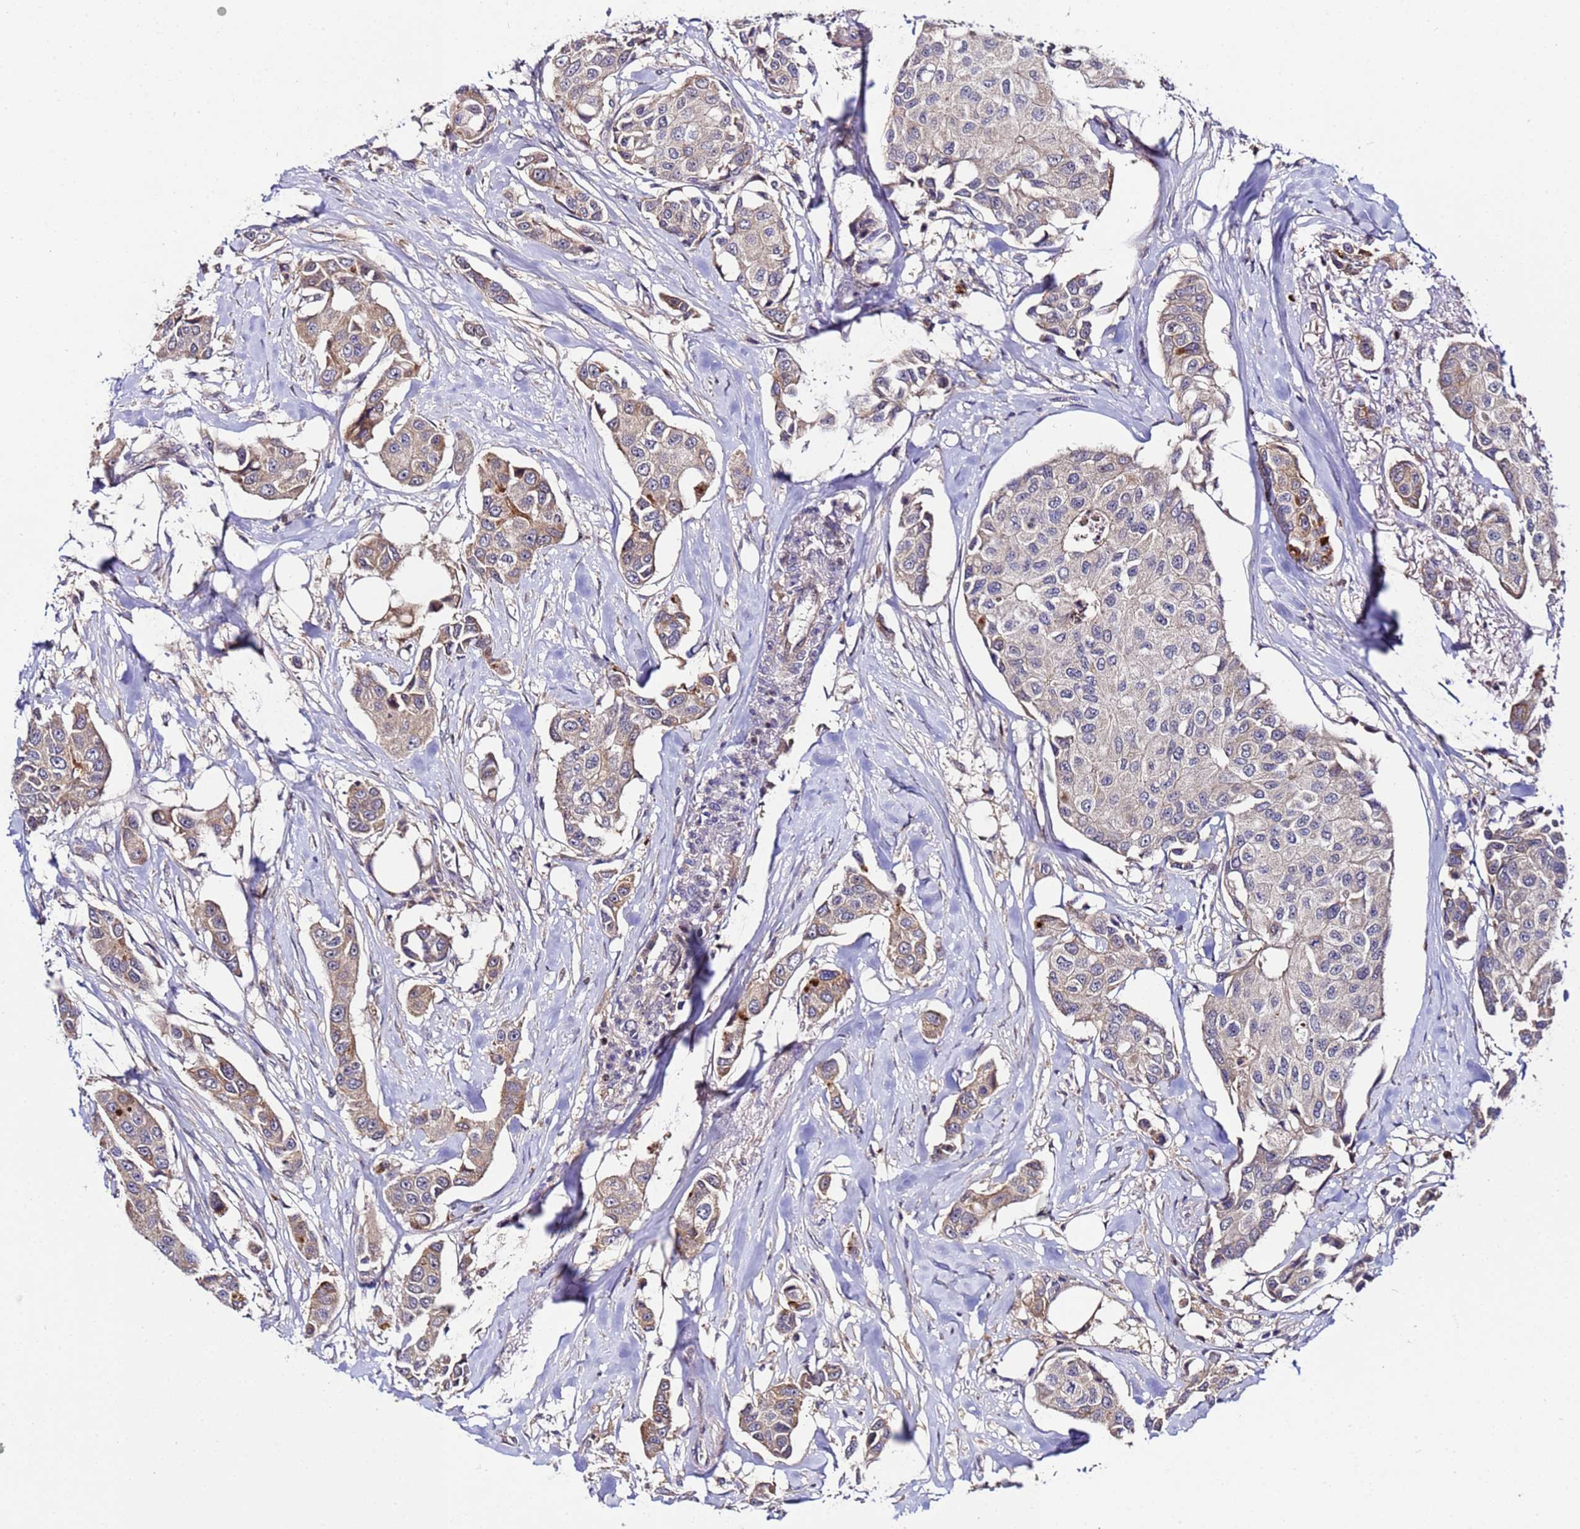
{"staining": {"intensity": "moderate", "quantity": "<25%", "location": "cytoplasmic/membranous"}, "tissue": "breast cancer", "cell_type": "Tumor cells", "image_type": "cancer", "snomed": [{"axis": "morphology", "description": "Duct carcinoma"}, {"axis": "topography", "description": "Breast"}], "caption": "Tumor cells demonstrate low levels of moderate cytoplasmic/membranous positivity in about <25% of cells in breast cancer (intraductal carcinoma).", "gene": "PLXDC2", "patient": {"sex": "female", "age": 80}}